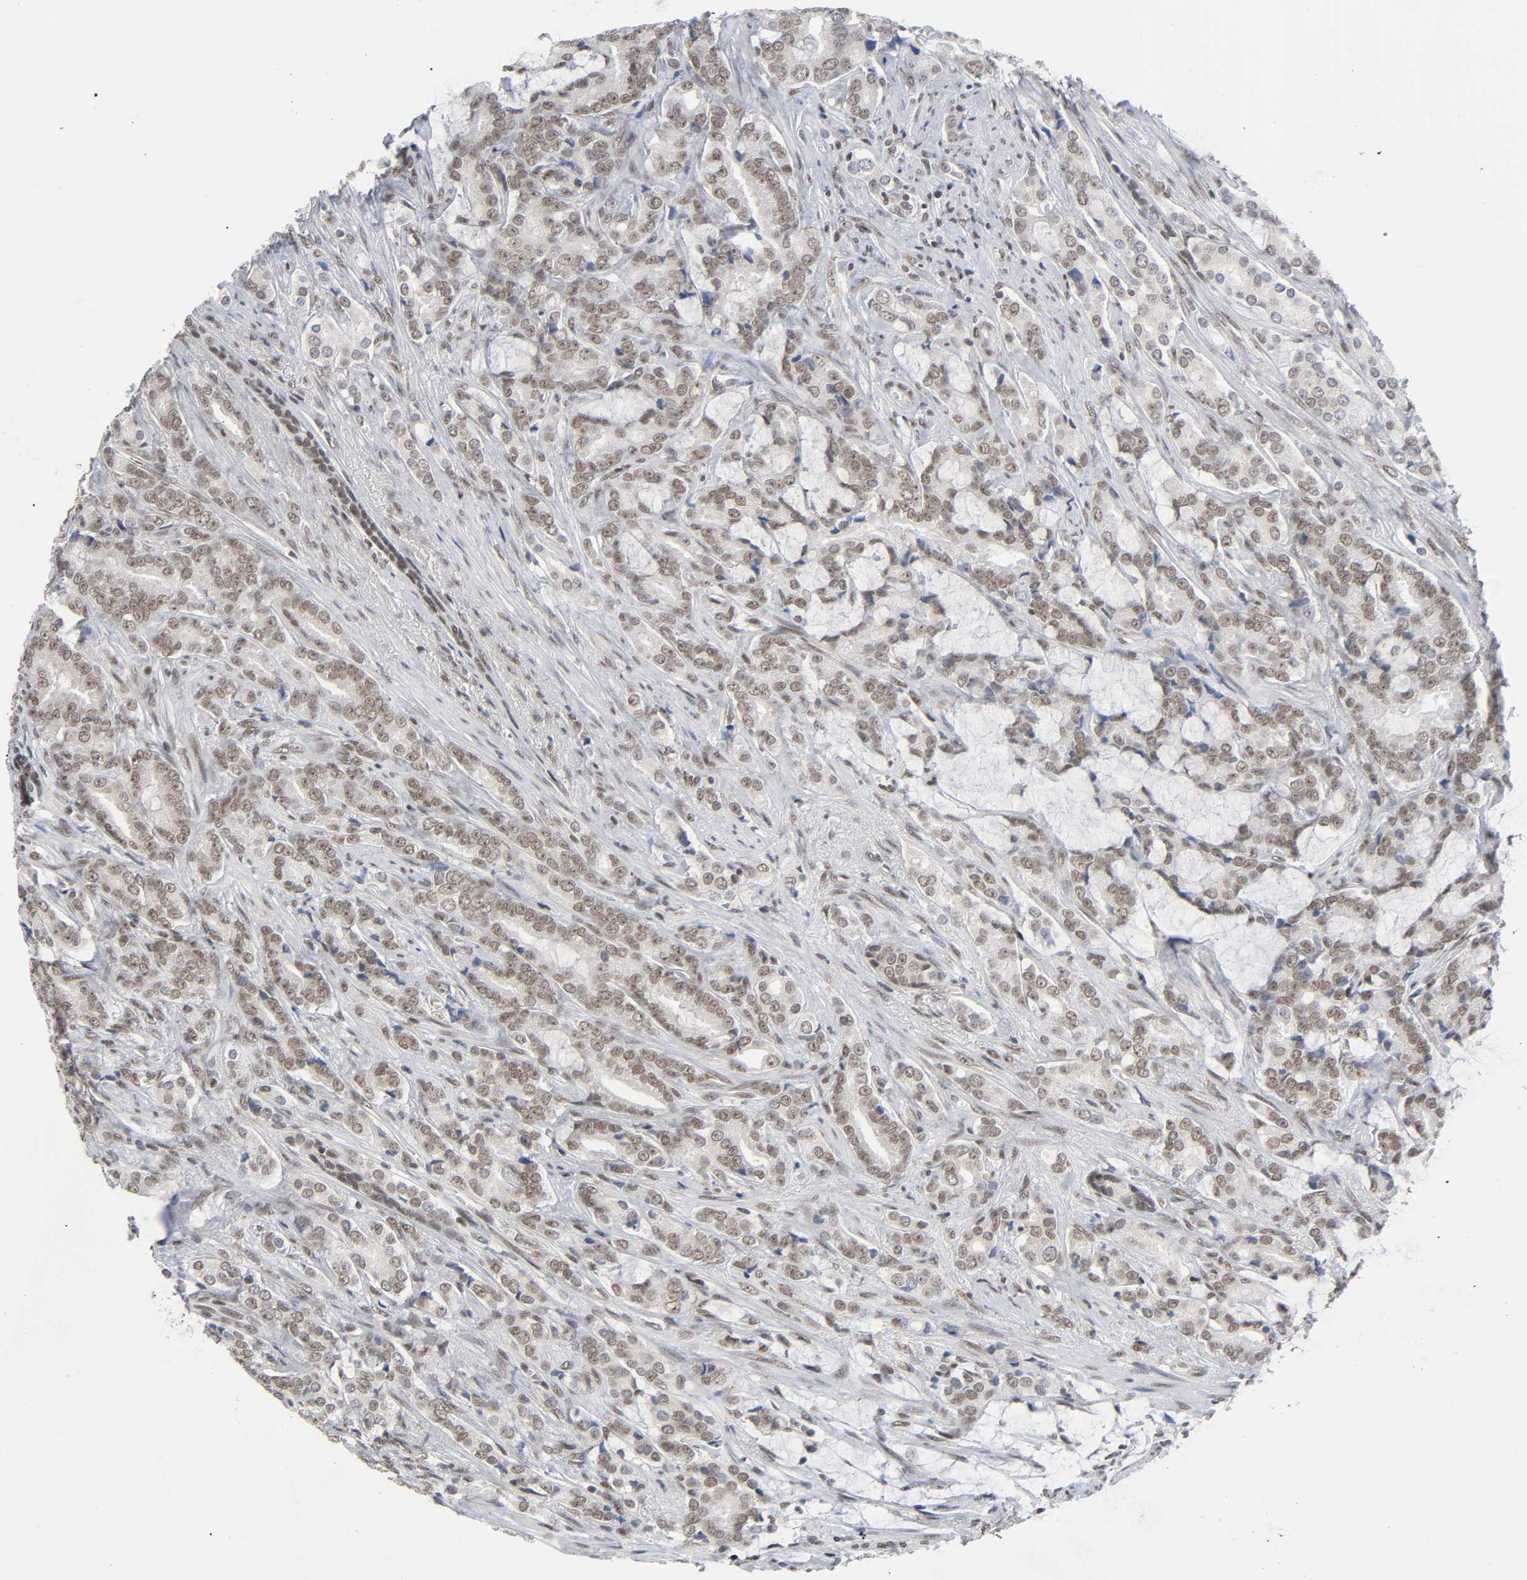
{"staining": {"intensity": "weak", "quantity": ">75%", "location": "cytoplasmic/membranous,nuclear"}, "tissue": "prostate cancer", "cell_type": "Tumor cells", "image_type": "cancer", "snomed": [{"axis": "morphology", "description": "Adenocarcinoma, Low grade"}, {"axis": "topography", "description": "Prostate"}], "caption": "An immunohistochemistry (IHC) histopathology image of neoplastic tissue is shown. Protein staining in brown labels weak cytoplasmic/membranous and nuclear positivity in prostate cancer (adenocarcinoma (low-grade)) within tumor cells. (Stains: DAB in brown, nuclei in blue, Microscopy: brightfield microscopy at high magnification).", "gene": "ZNF384", "patient": {"sex": "male", "age": 58}}